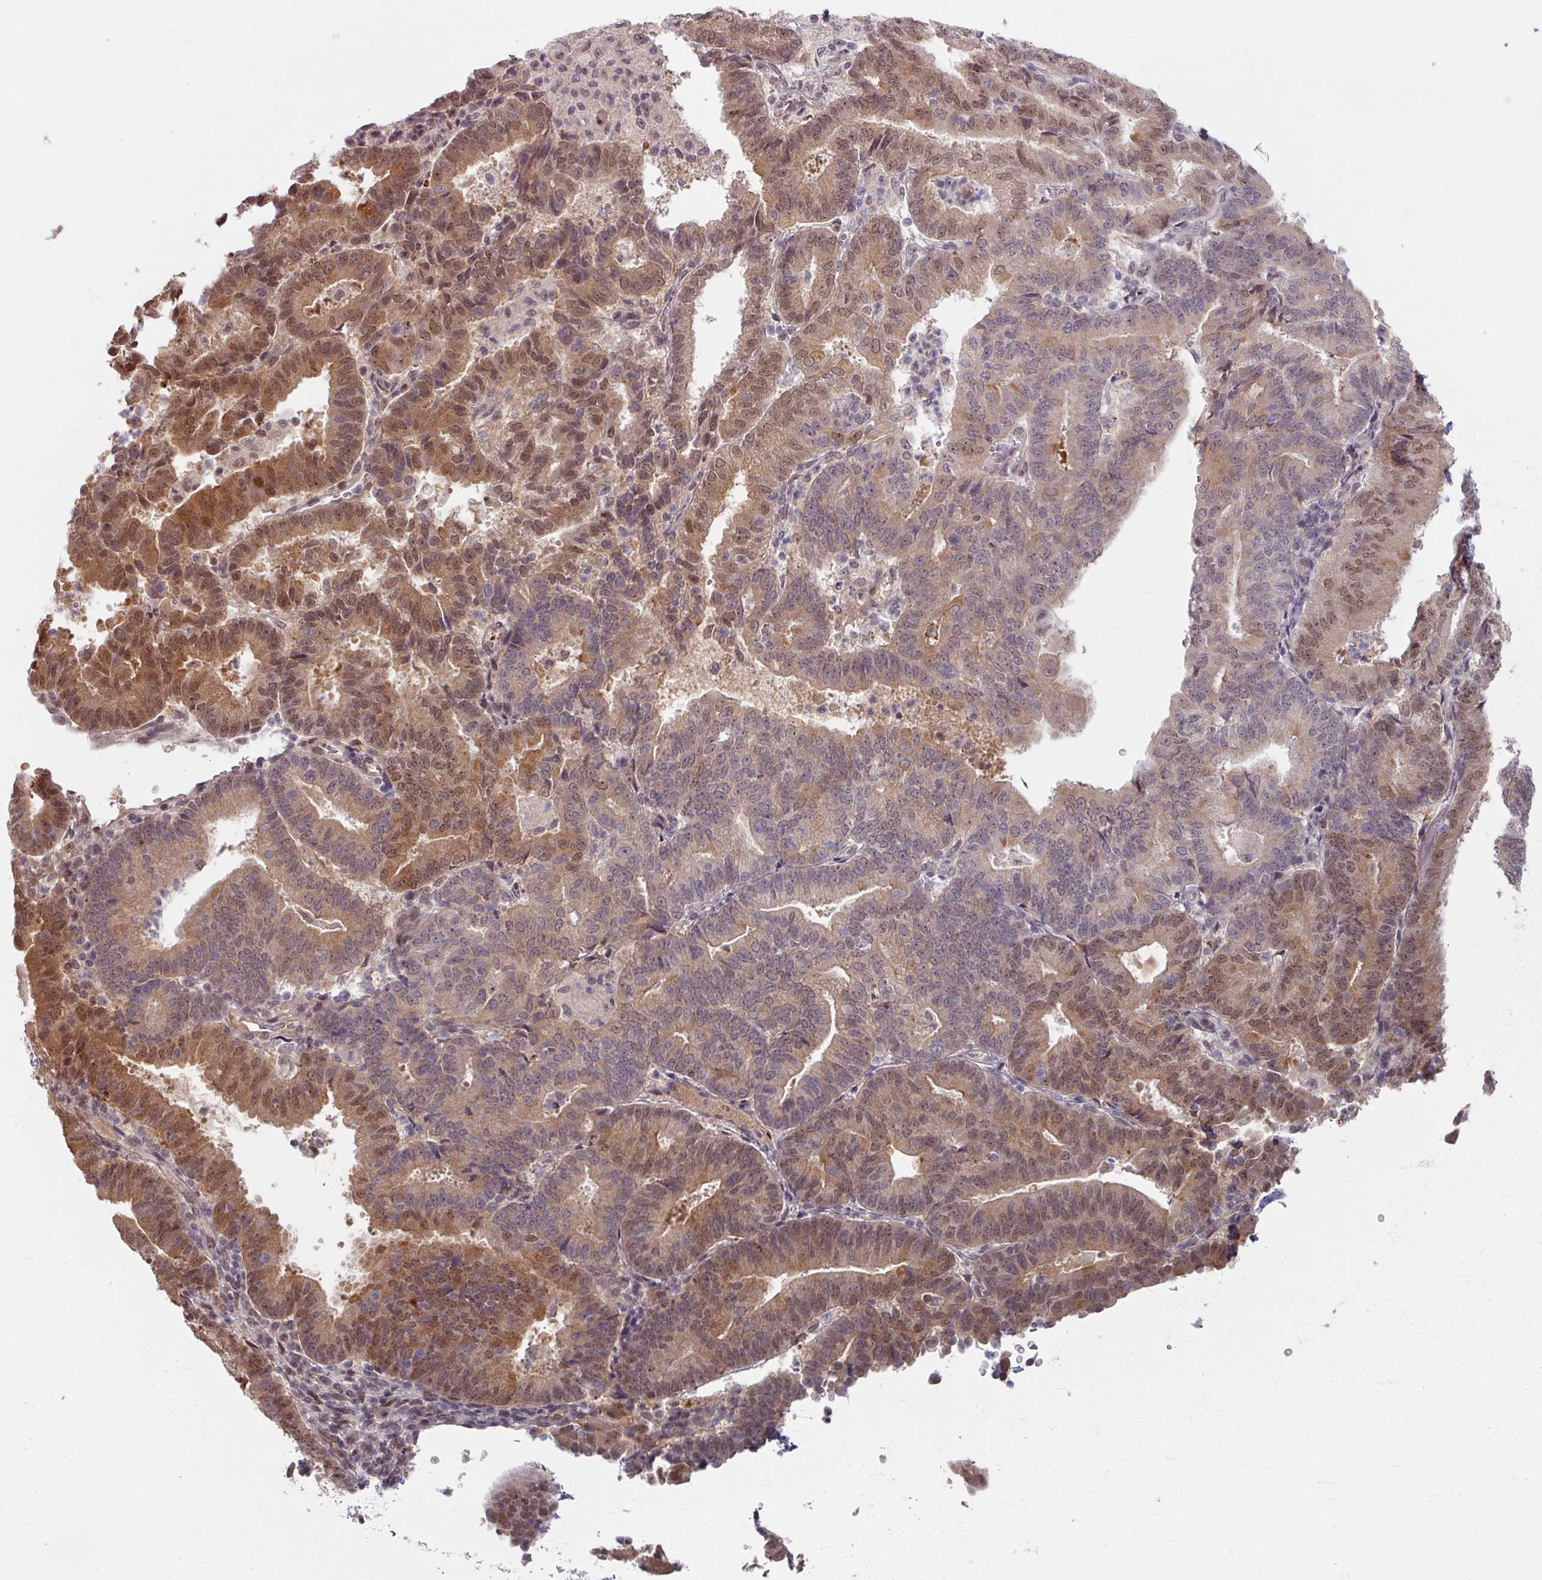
{"staining": {"intensity": "moderate", "quantity": "25%-75%", "location": "cytoplasmic/membranous,nuclear"}, "tissue": "endometrial cancer", "cell_type": "Tumor cells", "image_type": "cancer", "snomed": [{"axis": "morphology", "description": "Adenocarcinoma, NOS"}, {"axis": "topography", "description": "Endometrium"}], "caption": "Brown immunohistochemical staining in adenocarcinoma (endometrial) exhibits moderate cytoplasmic/membranous and nuclear staining in about 25%-75% of tumor cells.", "gene": "KLC3", "patient": {"sex": "female", "age": 70}}